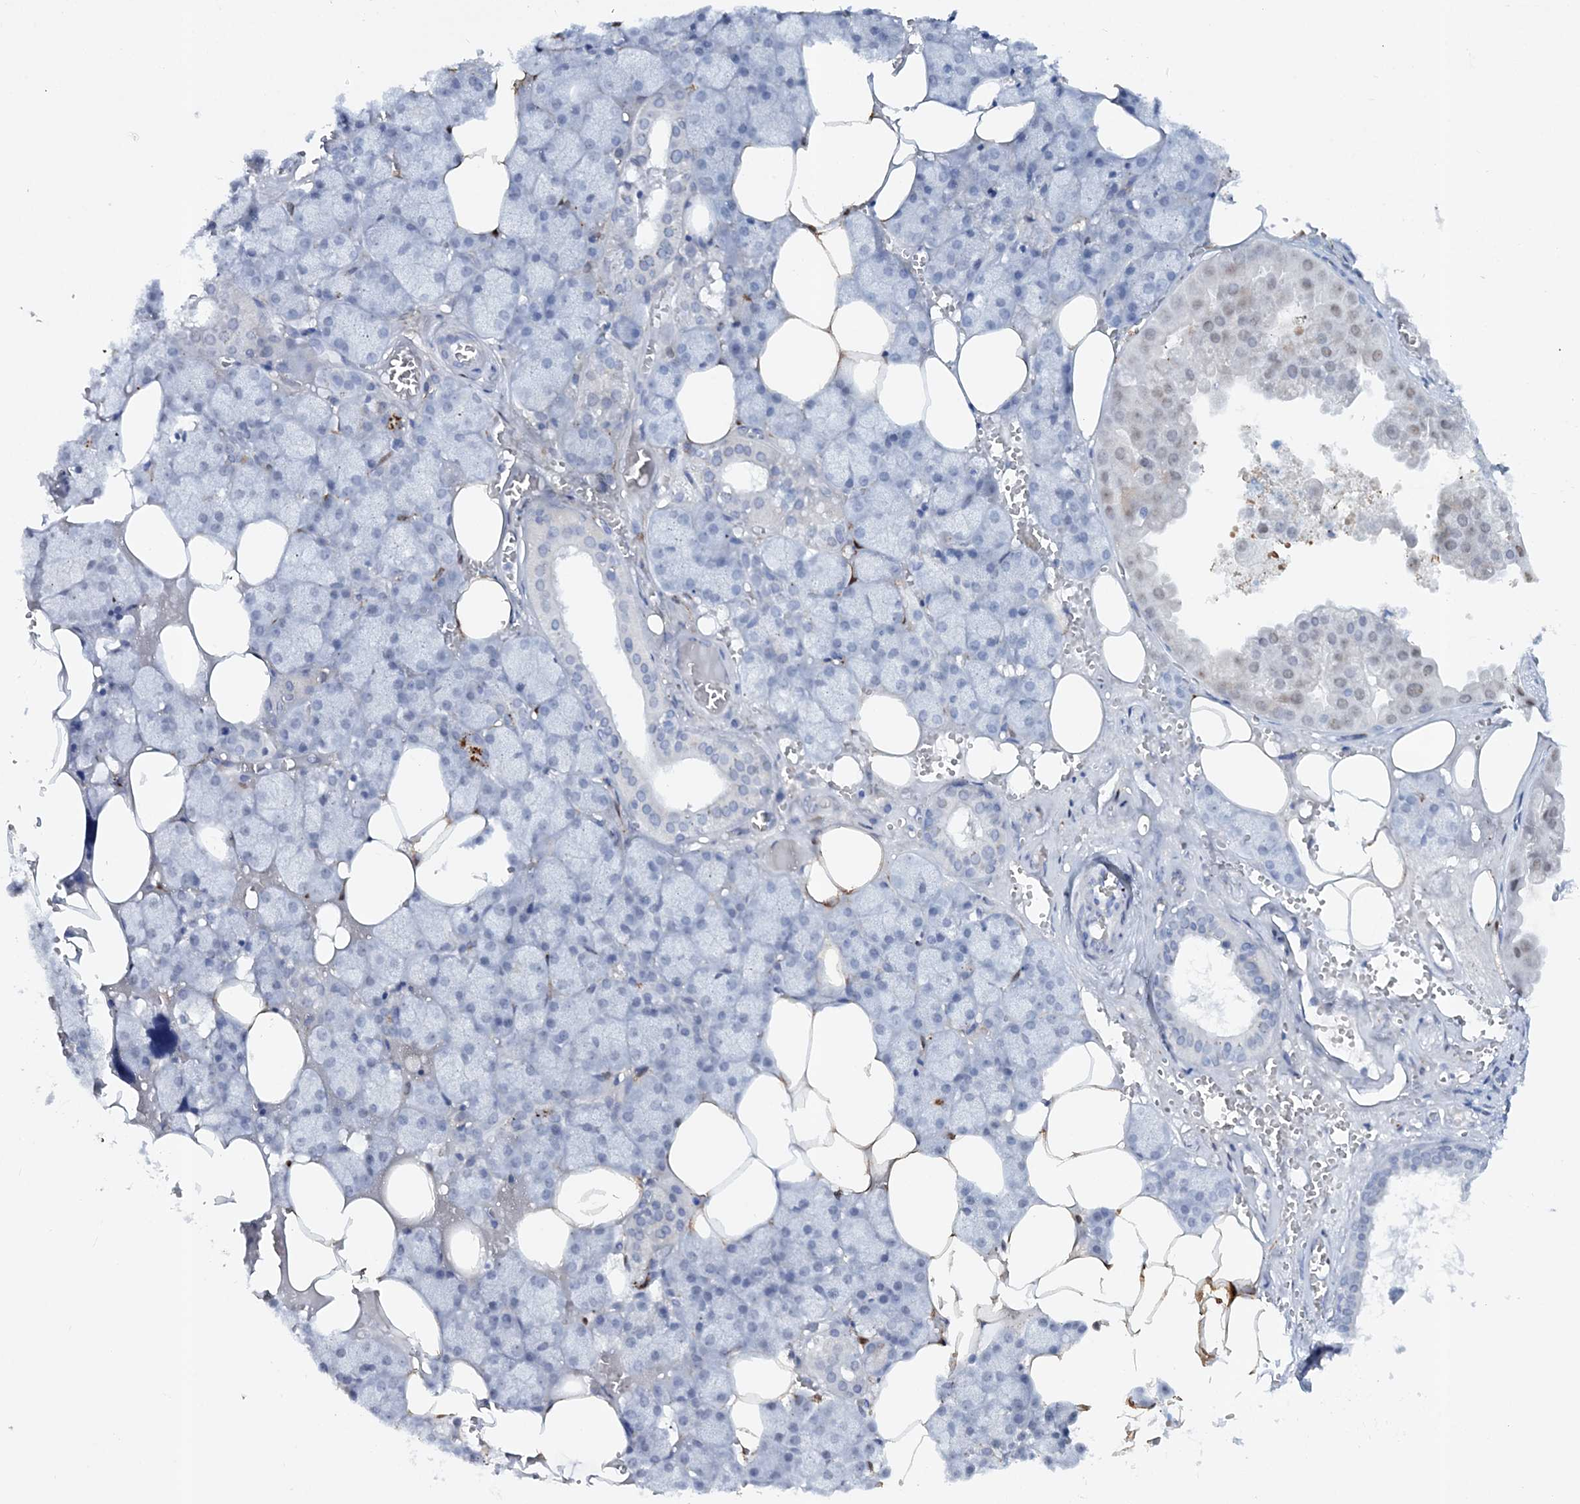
{"staining": {"intensity": "strong", "quantity": "<25%", "location": "cytoplasmic/membranous"}, "tissue": "salivary gland", "cell_type": "Glandular cells", "image_type": "normal", "snomed": [{"axis": "morphology", "description": "Normal tissue, NOS"}, {"axis": "topography", "description": "Salivary gland"}], "caption": "Protein analysis of benign salivary gland displays strong cytoplasmic/membranous expression in about <25% of glandular cells.", "gene": "ASCL4", "patient": {"sex": "male", "age": 62}}